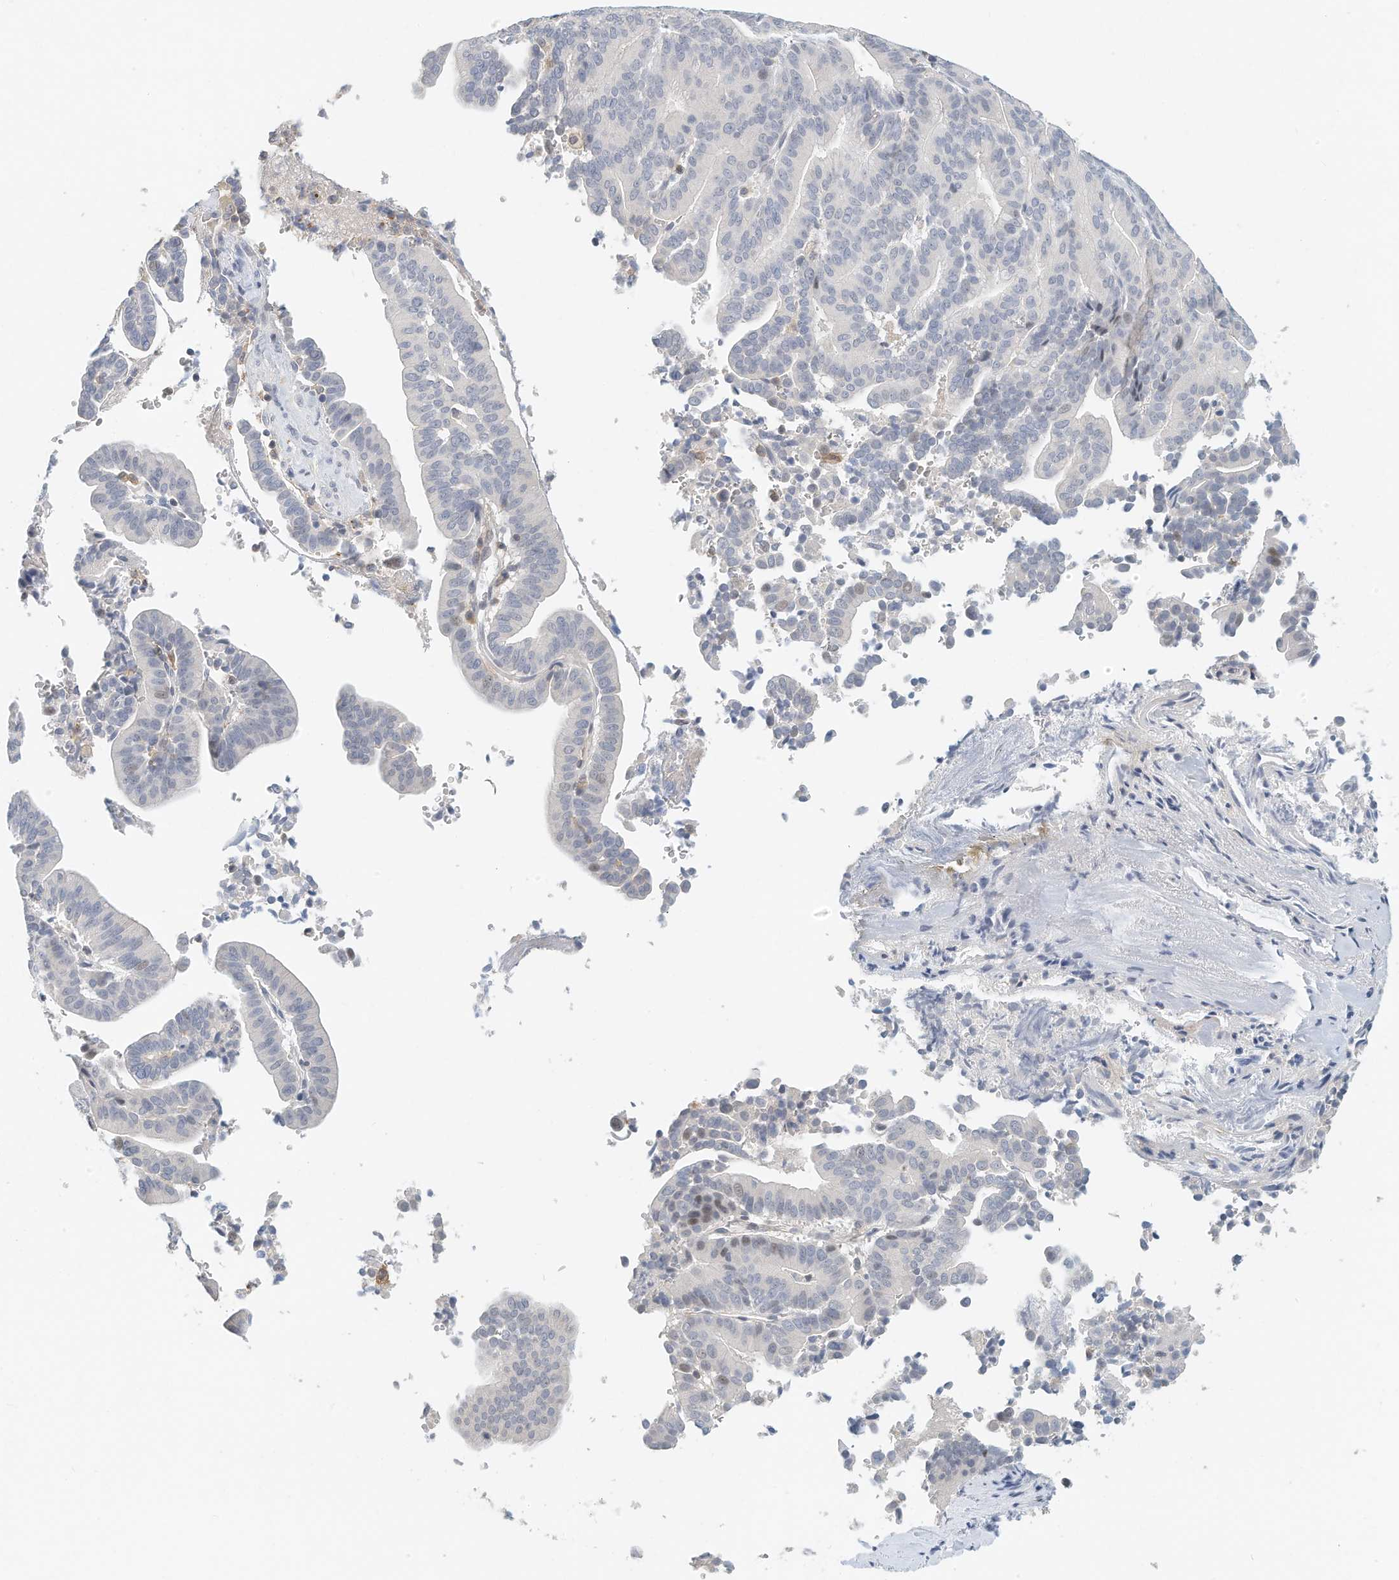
{"staining": {"intensity": "negative", "quantity": "none", "location": "none"}, "tissue": "liver cancer", "cell_type": "Tumor cells", "image_type": "cancer", "snomed": [{"axis": "morphology", "description": "Cholangiocarcinoma"}, {"axis": "topography", "description": "Liver"}], "caption": "Immunohistochemistry (IHC) of liver cholangiocarcinoma shows no expression in tumor cells.", "gene": "MICAL1", "patient": {"sex": "female", "age": 75}}